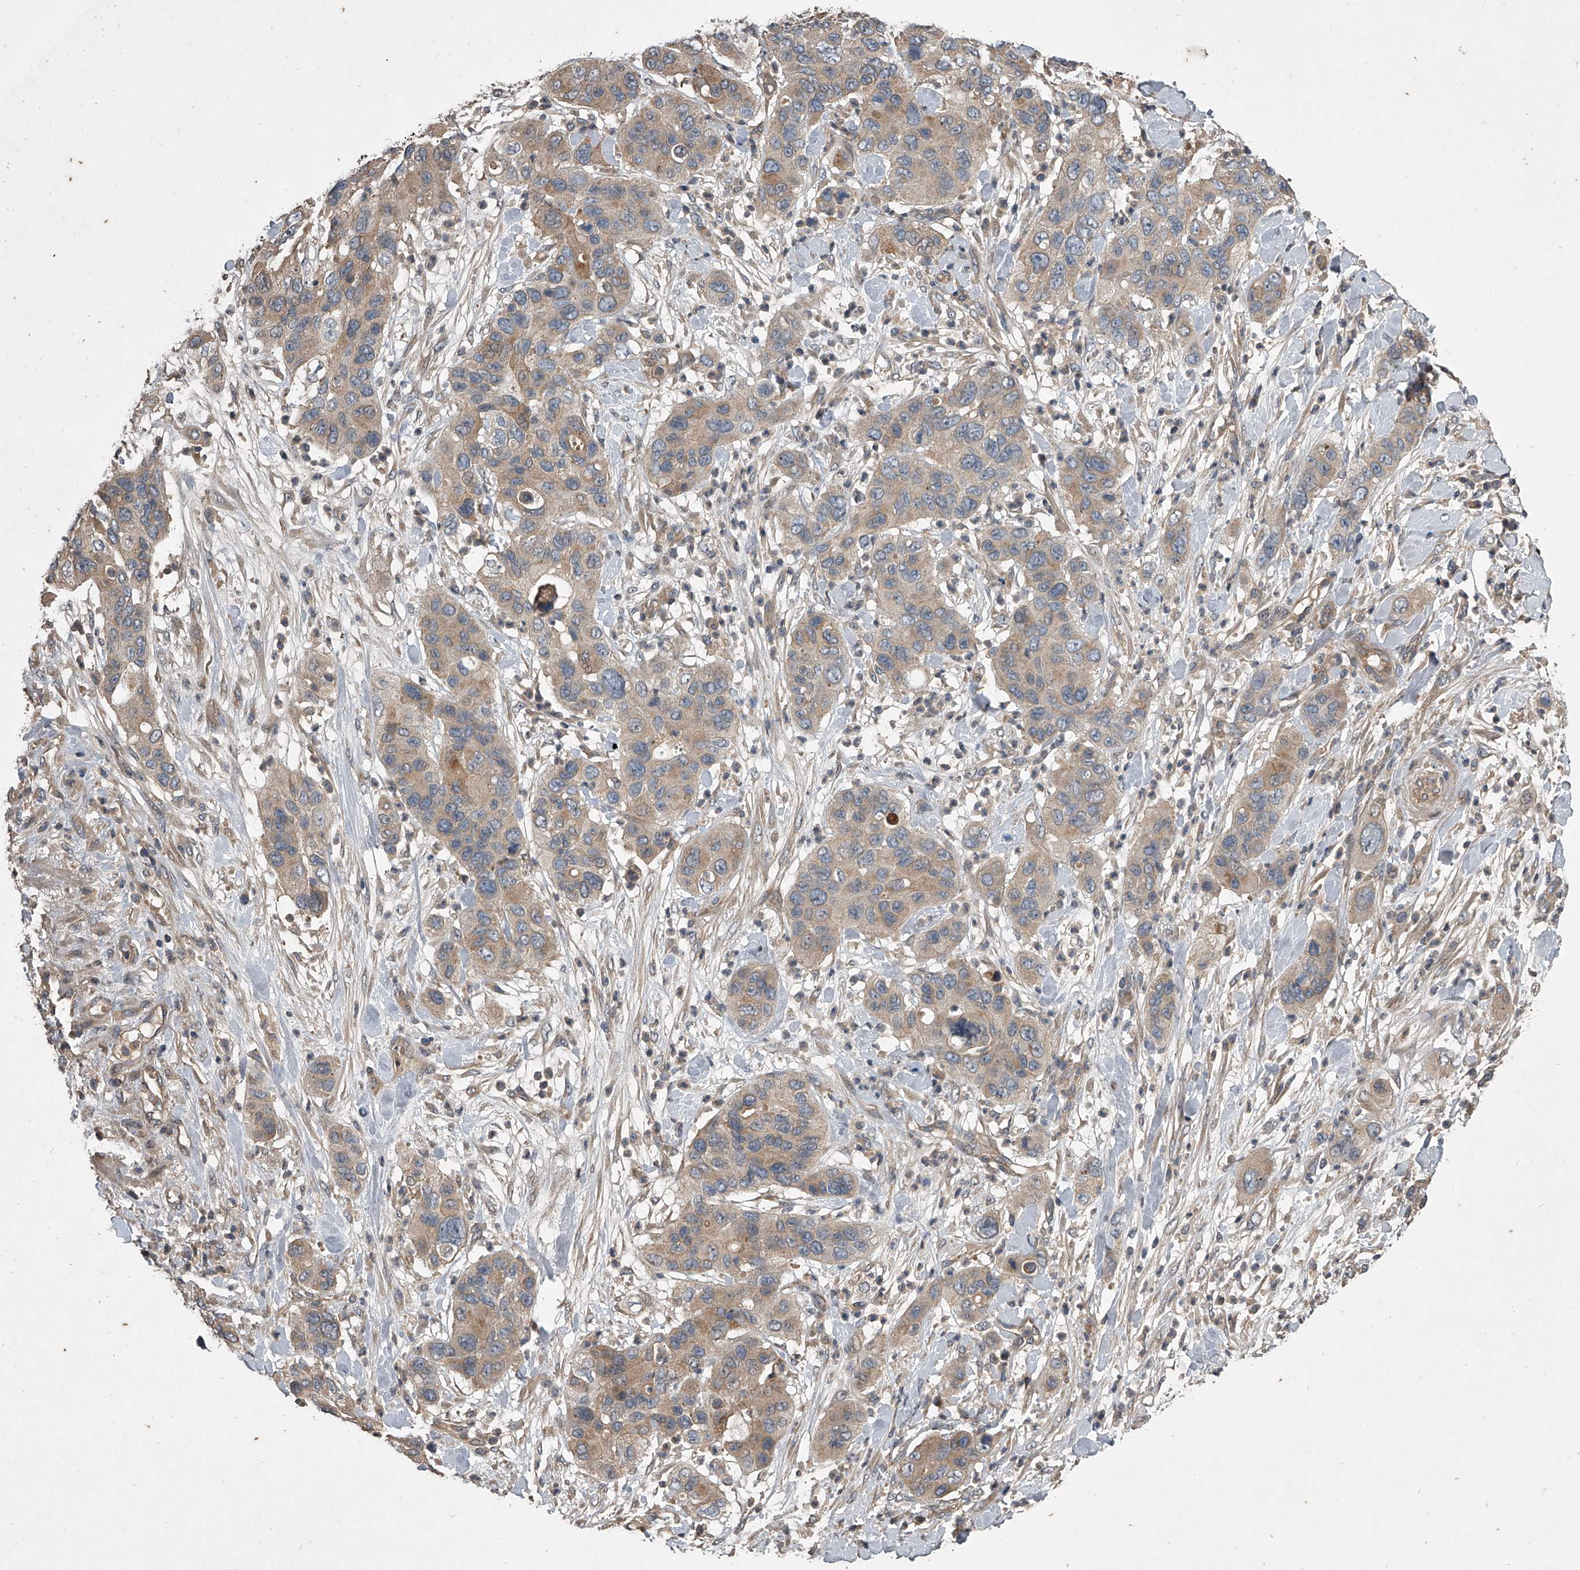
{"staining": {"intensity": "weak", "quantity": ">75%", "location": "cytoplasmic/membranous"}, "tissue": "pancreatic cancer", "cell_type": "Tumor cells", "image_type": "cancer", "snomed": [{"axis": "morphology", "description": "Adenocarcinoma, NOS"}, {"axis": "topography", "description": "Pancreas"}], "caption": "DAB (3,3'-diaminobenzidine) immunohistochemical staining of adenocarcinoma (pancreatic) exhibits weak cytoplasmic/membranous protein positivity in approximately >75% of tumor cells. (Stains: DAB in brown, nuclei in blue, Microscopy: brightfield microscopy at high magnification).", "gene": "NFS1", "patient": {"sex": "female", "age": 71}}